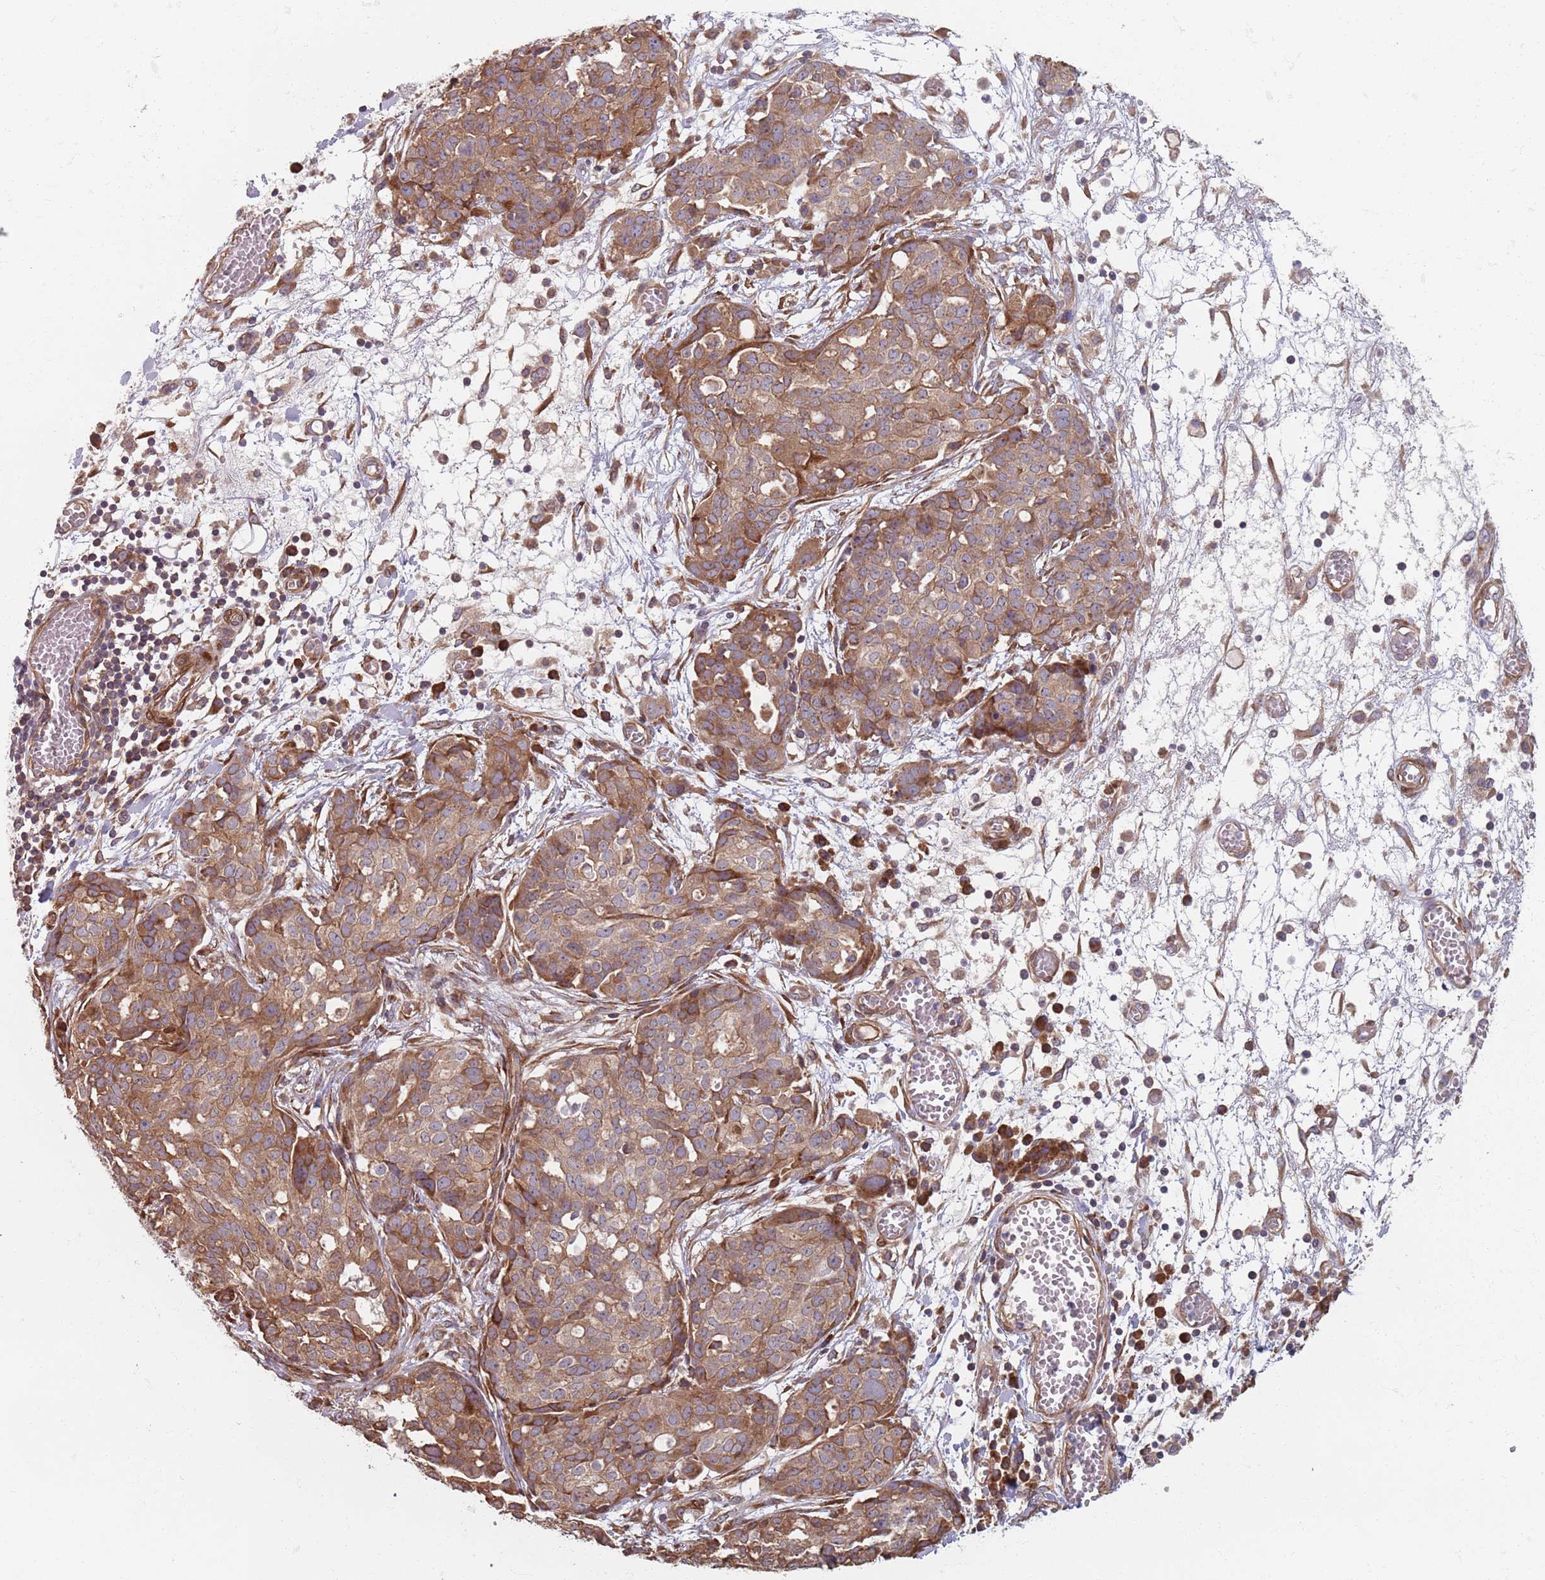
{"staining": {"intensity": "moderate", "quantity": ">75%", "location": "cytoplasmic/membranous"}, "tissue": "ovarian cancer", "cell_type": "Tumor cells", "image_type": "cancer", "snomed": [{"axis": "morphology", "description": "Cystadenocarcinoma, serous, NOS"}, {"axis": "topography", "description": "Soft tissue"}, {"axis": "topography", "description": "Ovary"}], "caption": "Protein analysis of ovarian cancer (serous cystadenocarcinoma) tissue reveals moderate cytoplasmic/membranous expression in about >75% of tumor cells.", "gene": "NOTCH3", "patient": {"sex": "female", "age": 57}}